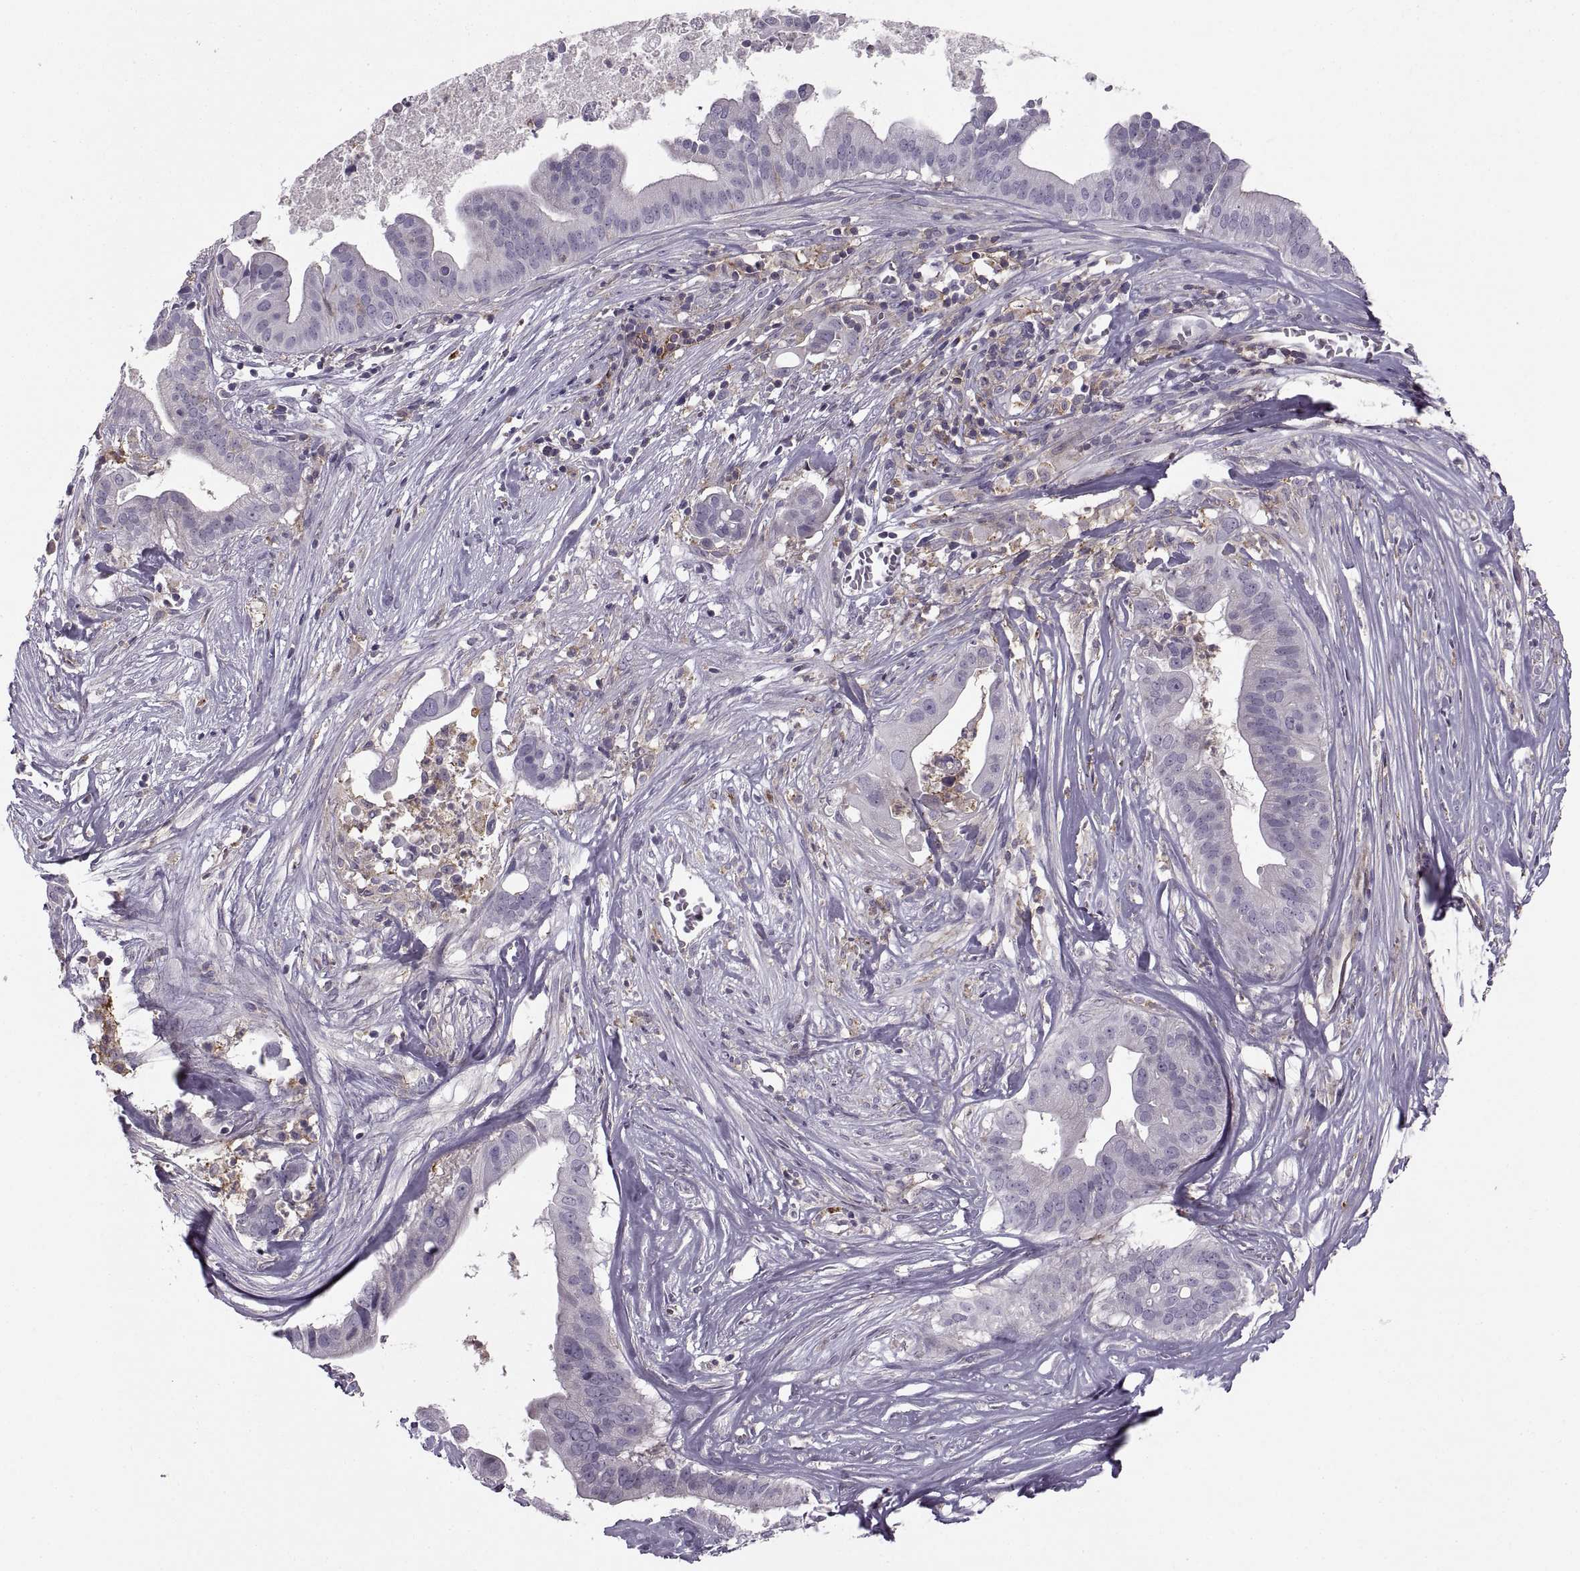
{"staining": {"intensity": "negative", "quantity": "none", "location": "none"}, "tissue": "pancreatic cancer", "cell_type": "Tumor cells", "image_type": "cancer", "snomed": [{"axis": "morphology", "description": "Adenocarcinoma, NOS"}, {"axis": "topography", "description": "Pancreas"}], "caption": "The micrograph exhibits no staining of tumor cells in adenocarcinoma (pancreatic).", "gene": "RALB", "patient": {"sex": "male", "age": 61}}